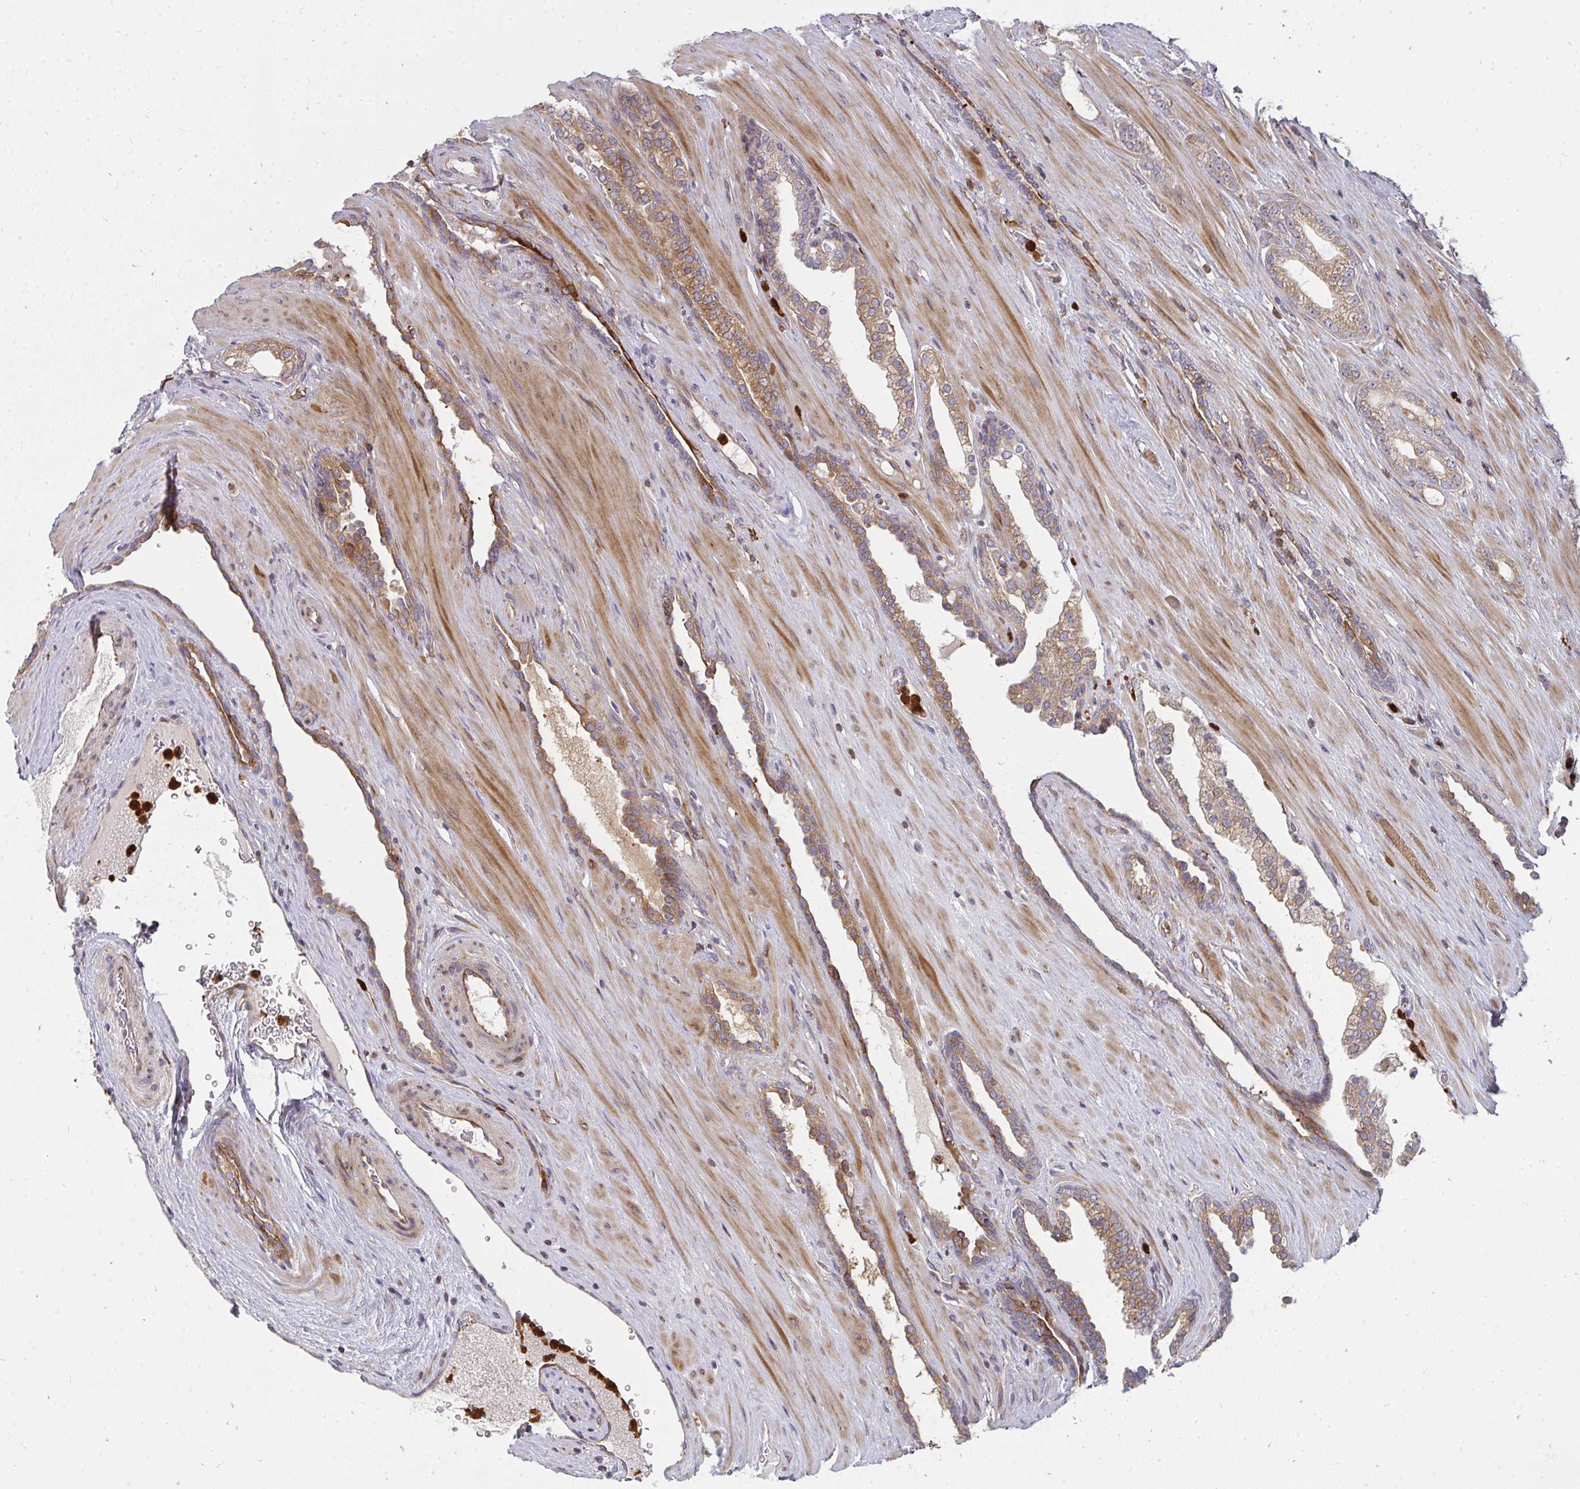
{"staining": {"intensity": "moderate", "quantity": ">75%", "location": "cytoplasmic/membranous"}, "tissue": "prostate cancer", "cell_type": "Tumor cells", "image_type": "cancer", "snomed": [{"axis": "morphology", "description": "Adenocarcinoma, High grade"}, {"axis": "topography", "description": "Prostate"}], "caption": "Prostate cancer stained with DAB (3,3'-diaminobenzidine) IHC demonstrates medium levels of moderate cytoplasmic/membranous positivity in about >75% of tumor cells. The staining was performed using DAB to visualize the protein expression in brown, while the nuclei were stained in blue with hematoxylin (Magnification: 20x).", "gene": "CSF3R", "patient": {"sex": "male", "age": 58}}